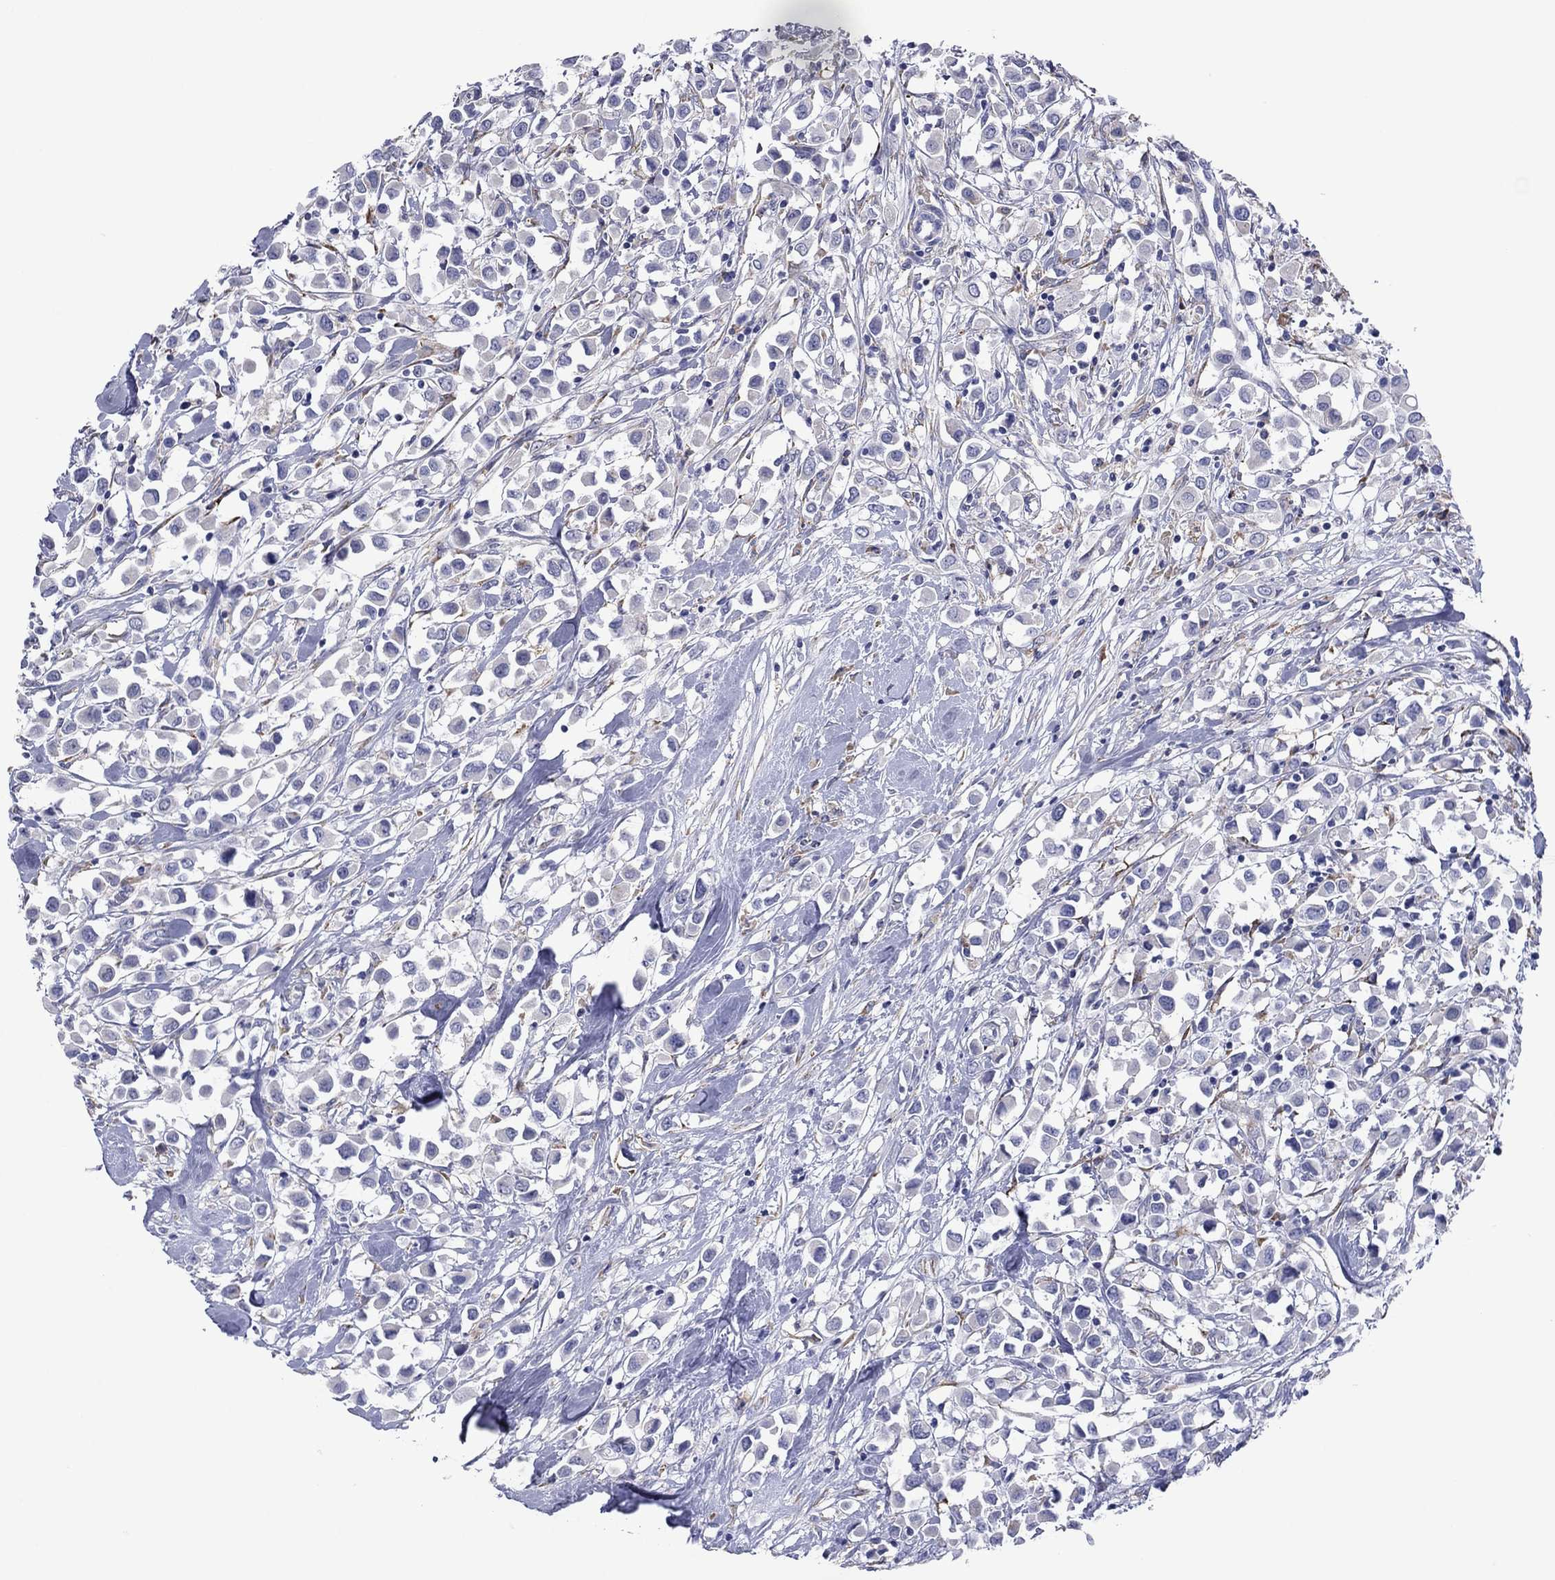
{"staining": {"intensity": "negative", "quantity": "none", "location": "none"}, "tissue": "breast cancer", "cell_type": "Tumor cells", "image_type": "cancer", "snomed": [{"axis": "morphology", "description": "Duct carcinoma"}, {"axis": "topography", "description": "Breast"}], "caption": "Protein analysis of intraductal carcinoma (breast) demonstrates no significant positivity in tumor cells.", "gene": "TMPRSS11A", "patient": {"sex": "female", "age": 61}}